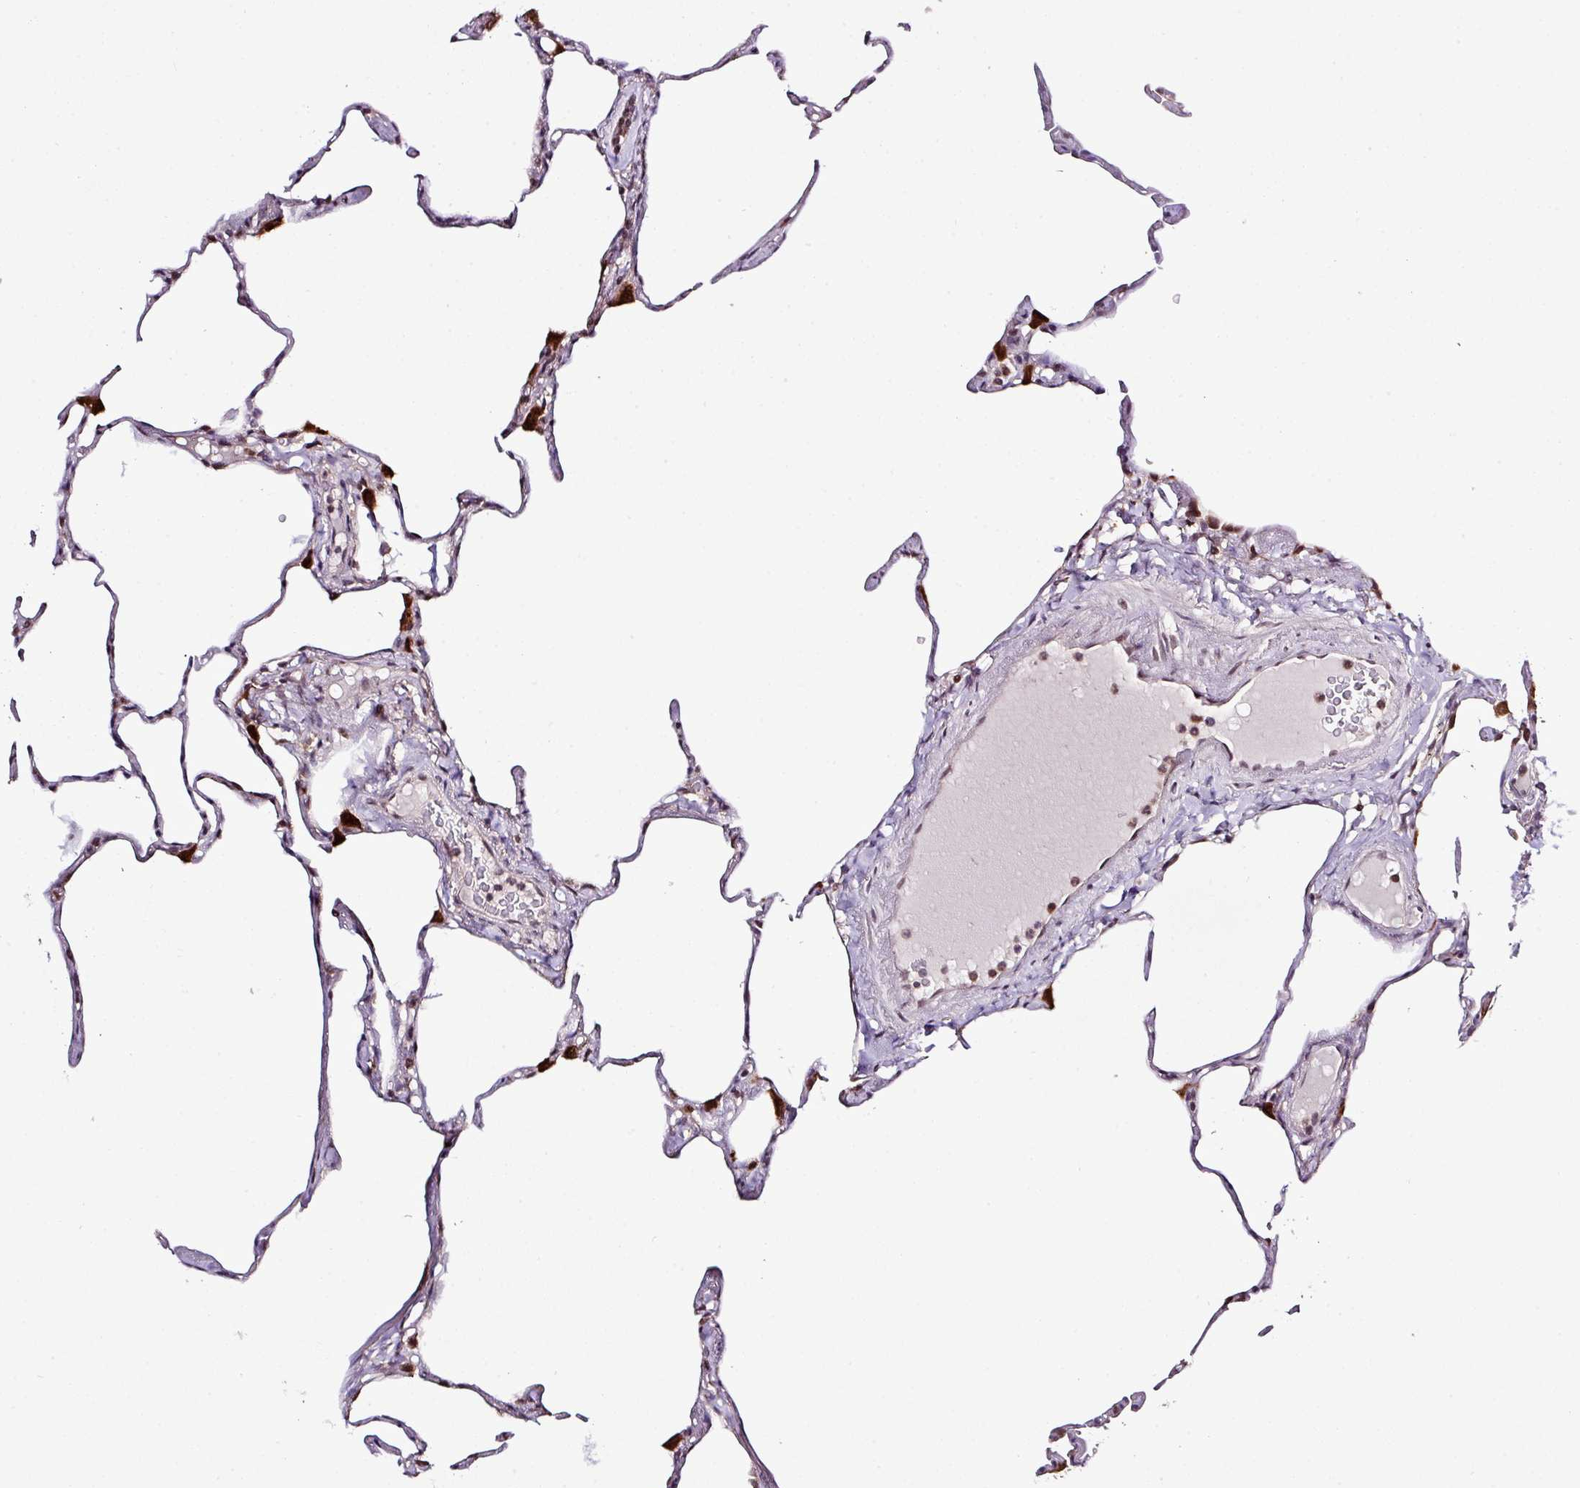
{"staining": {"intensity": "moderate", "quantity": "<25%", "location": "cytoplasmic/membranous"}, "tissue": "lung", "cell_type": "Alveolar cells", "image_type": "normal", "snomed": [{"axis": "morphology", "description": "Normal tissue, NOS"}, {"axis": "topography", "description": "Lung"}], "caption": "Protein expression analysis of normal human lung reveals moderate cytoplasmic/membranous staining in approximately <25% of alveolar cells. (DAB (3,3'-diaminobenzidine) IHC, brown staining for protein, blue staining for nuclei).", "gene": "SMCO4", "patient": {"sex": "male", "age": 65}}